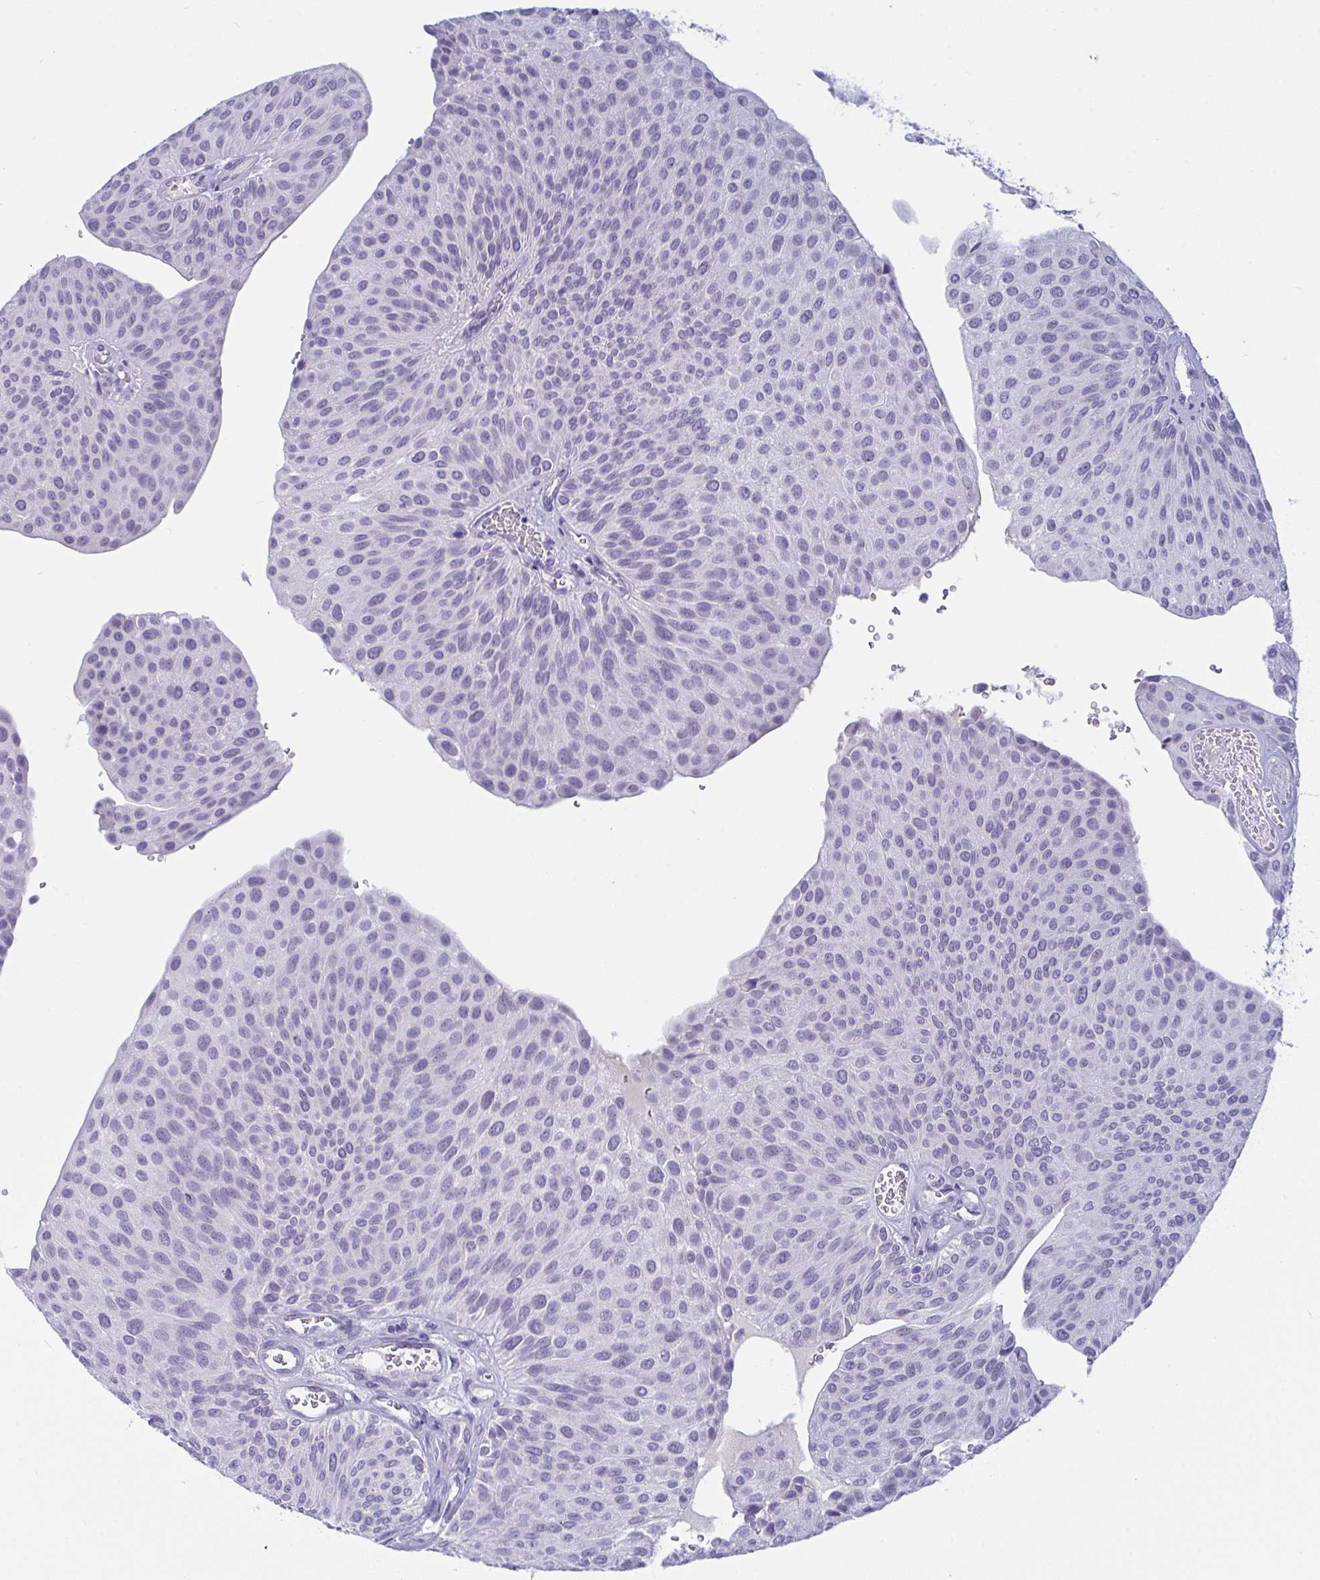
{"staining": {"intensity": "negative", "quantity": "none", "location": "none"}, "tissue": "urothelial cancer", "cell_type": "Tumor cells", "image_type": "cancer", "snomed": [{"axis": "morphology", "description": "Urothelial carcinoma, NOS"}, {"axis": "topography", "description": "Urinary bladder"}], "caption": "This is an immunohistochemistry image of urothelial cancer. There is no expression in tumor cells.", "gene": "PRDM9", "patient": {"sex": "male", "age": 67}}